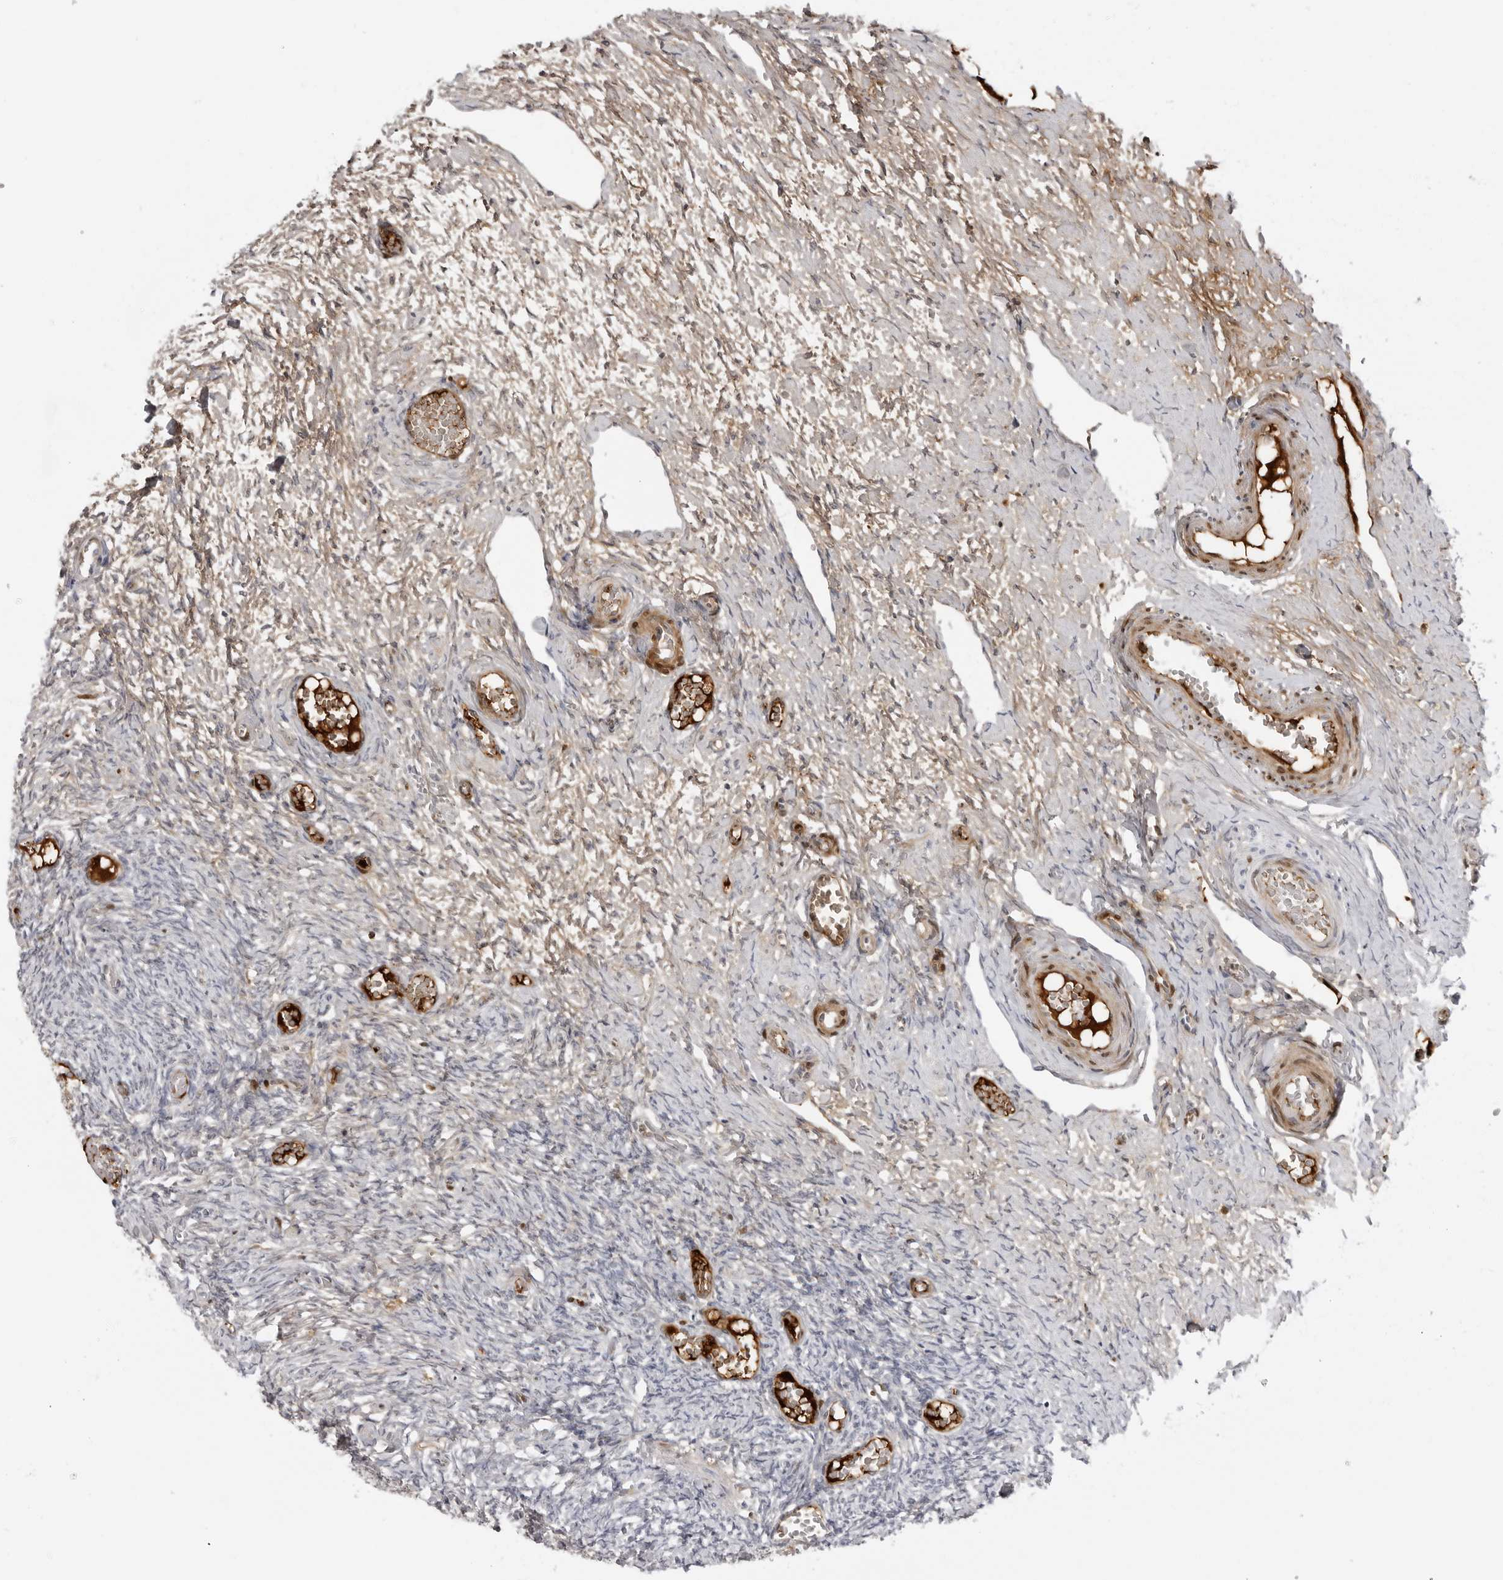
{"staining": {"intensity": "negative", "quantity": "none", "location": "none"}, "tissue": "ovary", "cell_type": "Ovarian stroma cells", "image_type": "normal", "snomed": [{"axis": "morphology", "description": "Adenocarcinoma, NOS"}, {"axis": "topography", "description": "Endometrium"}], "caption": "Ovarian stroma cells are negative for brown protein staining in unremarkable ovary. (Stains: DAB immunohistochemistry (IHC) with hematoxylin counter stain, Microscopy: brightfield microscopy at high magnification).", "gene": "SERPINF2", "patient": {"sex": "female", "age": 32}}